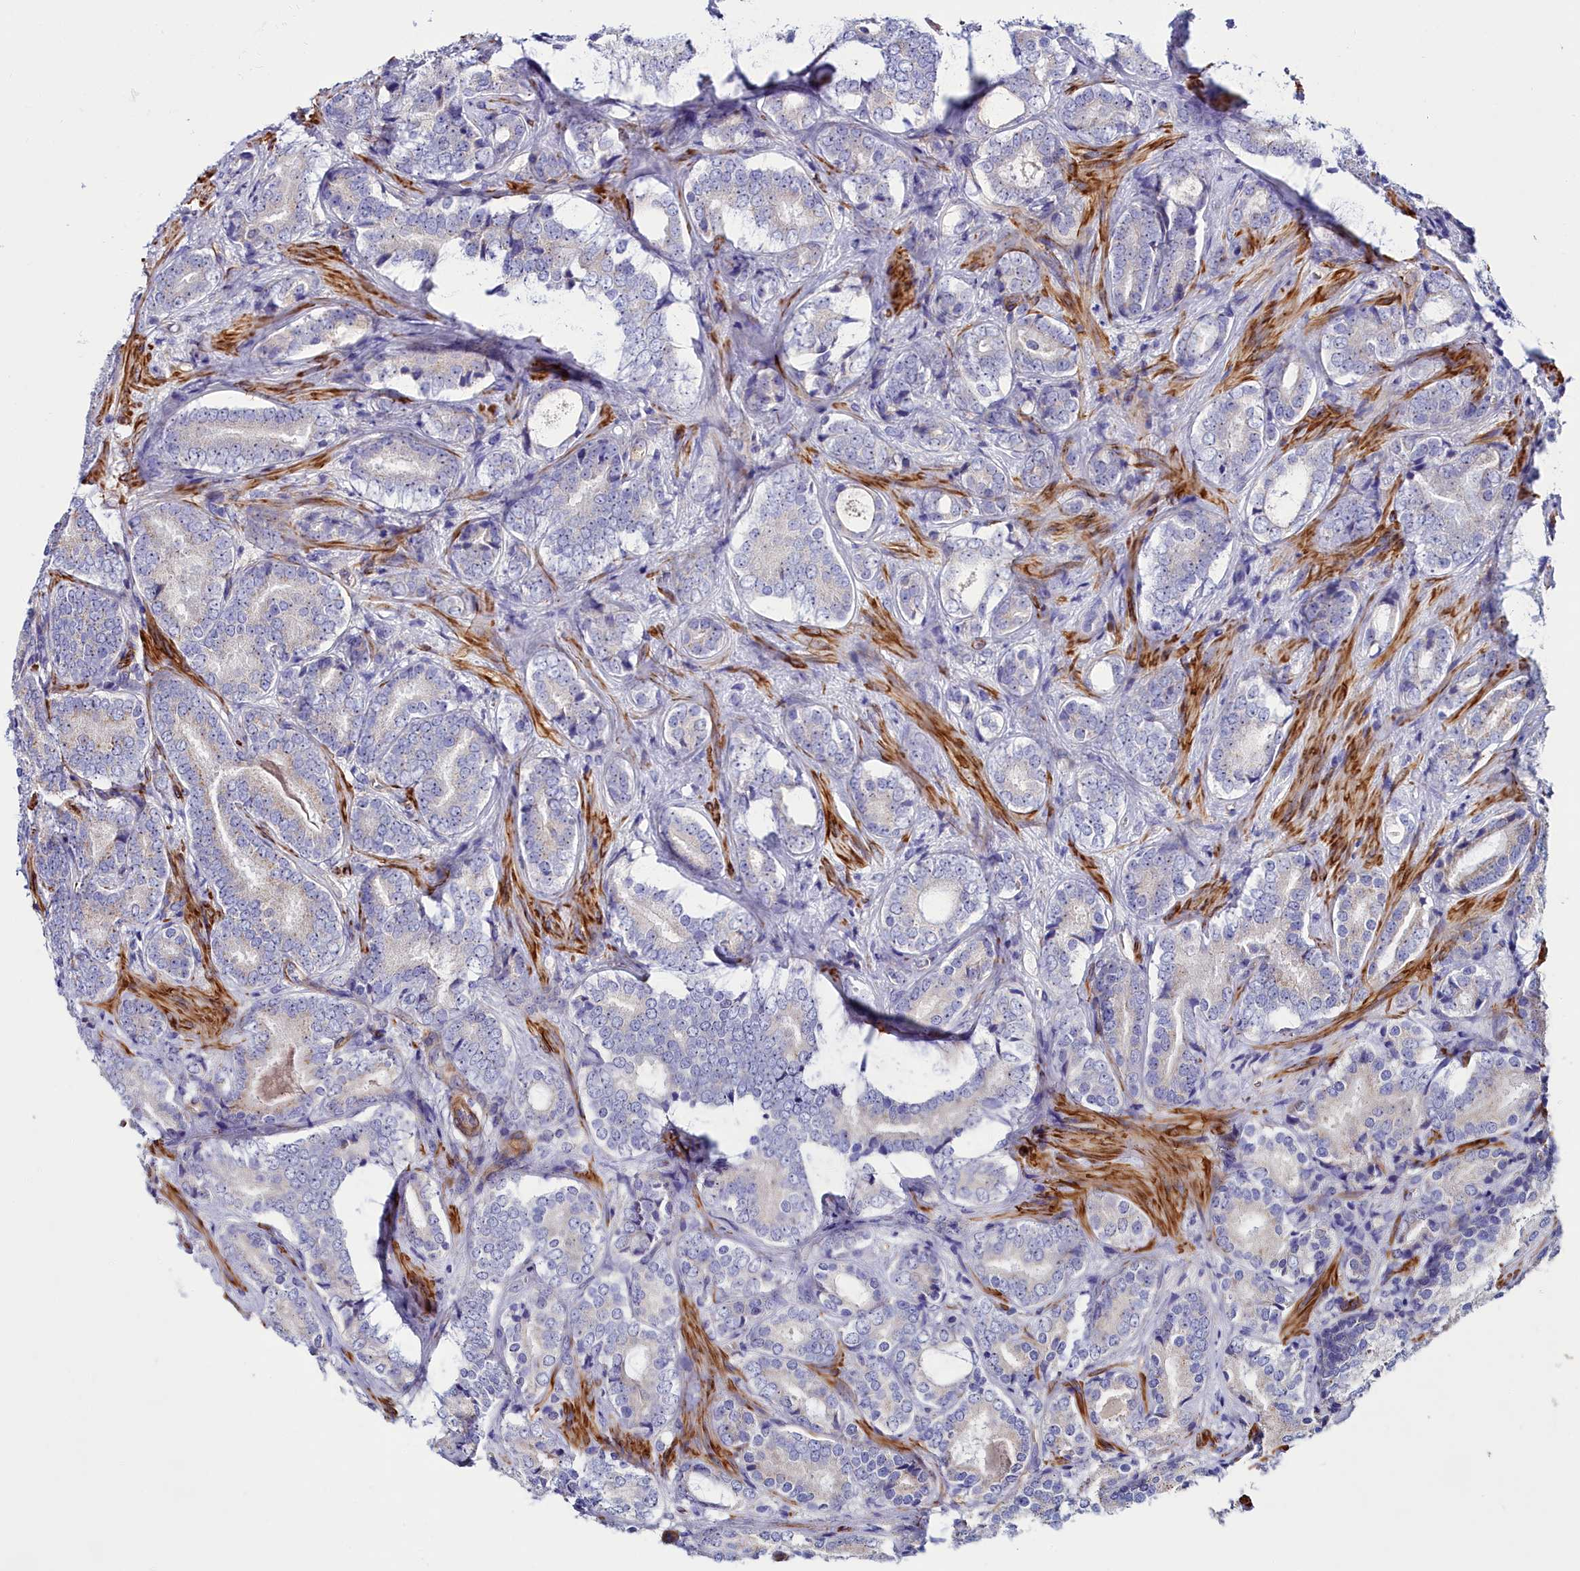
{"staining": {"intensity": "weak", "quantity": "<25%", "location": "cytoplasmic/membranous"}, "tissue": "prostate cancer", "cell_type": "Tumor cells", "image_type": "cancer", "snomed": [{"axis": "morphology", "description": "Adenocarcinoma, Low grade"}, {"axis": "topography", "description": "Prostate"}], "caption": "Adenocarcinoma (low-grade) (prostate) stained for a protein using immunohistochemistry (IHC) reveals no expression tumor cells.", "gene": "FADS3", "patient": {"sex": "male", "age": 58}}